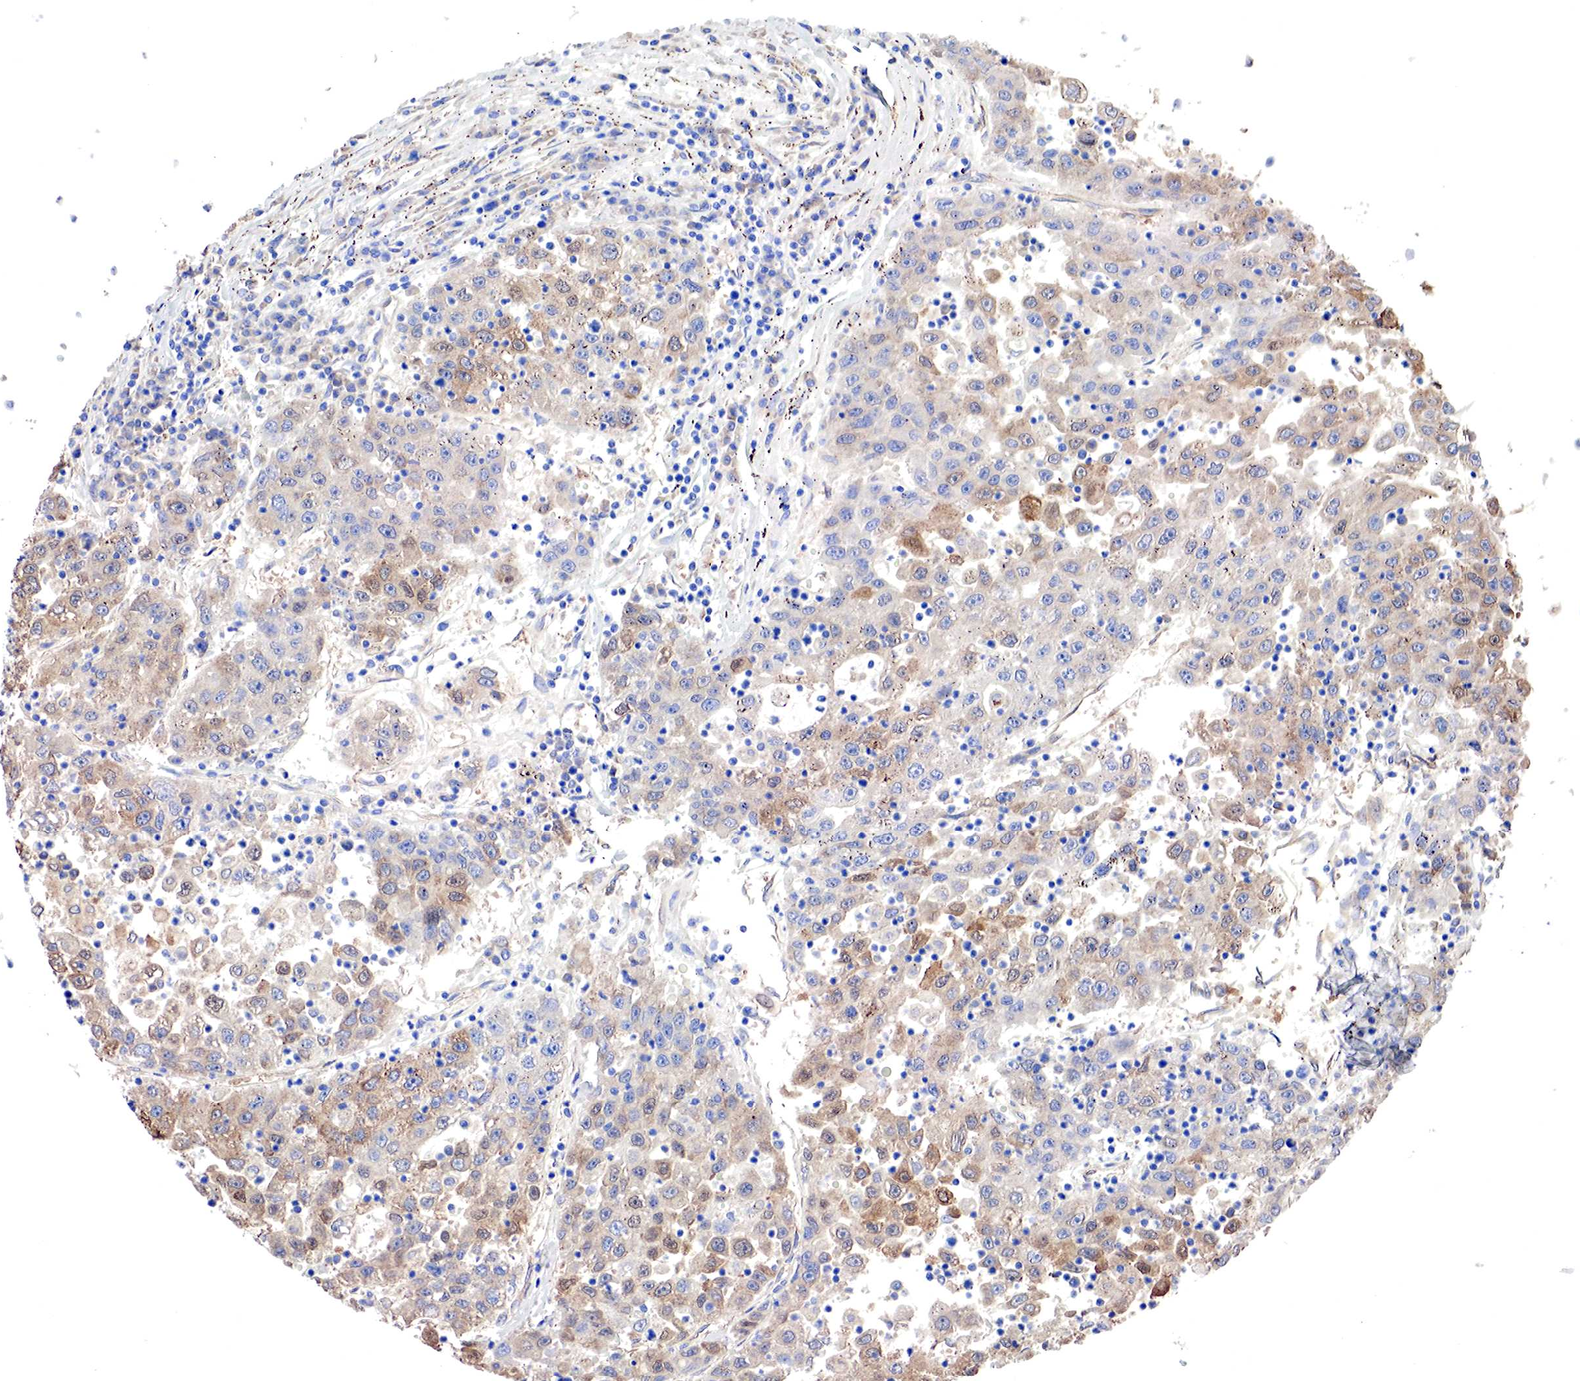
{"staining": {"intensity": "moderate", "quantity": ">75%", "location": "cytoplasmic/membranous"}, "tissue": "liver cancer", "cell_type": "Tumor cells", "image_type": "cancer", "snomed": [{"axis": "morphology", "description": "Carcinoma, Hepatocellular, NOS"}, {"axis": "topography", "description": "Liver"}], "caption": "The immunohistochemical stain shows moderate cytoplasmic/membranous staining in tumor cells of liver cancer (hepatocellular carcinoma) tissue. The staining was performed using DAB (3,3'-diaminobenzidine), with brown indicating positive protein expression. Nuclei are stained blue with hematoxylin.", "gene": "RDX", "patient": {"sex": "male", "age": 49}}